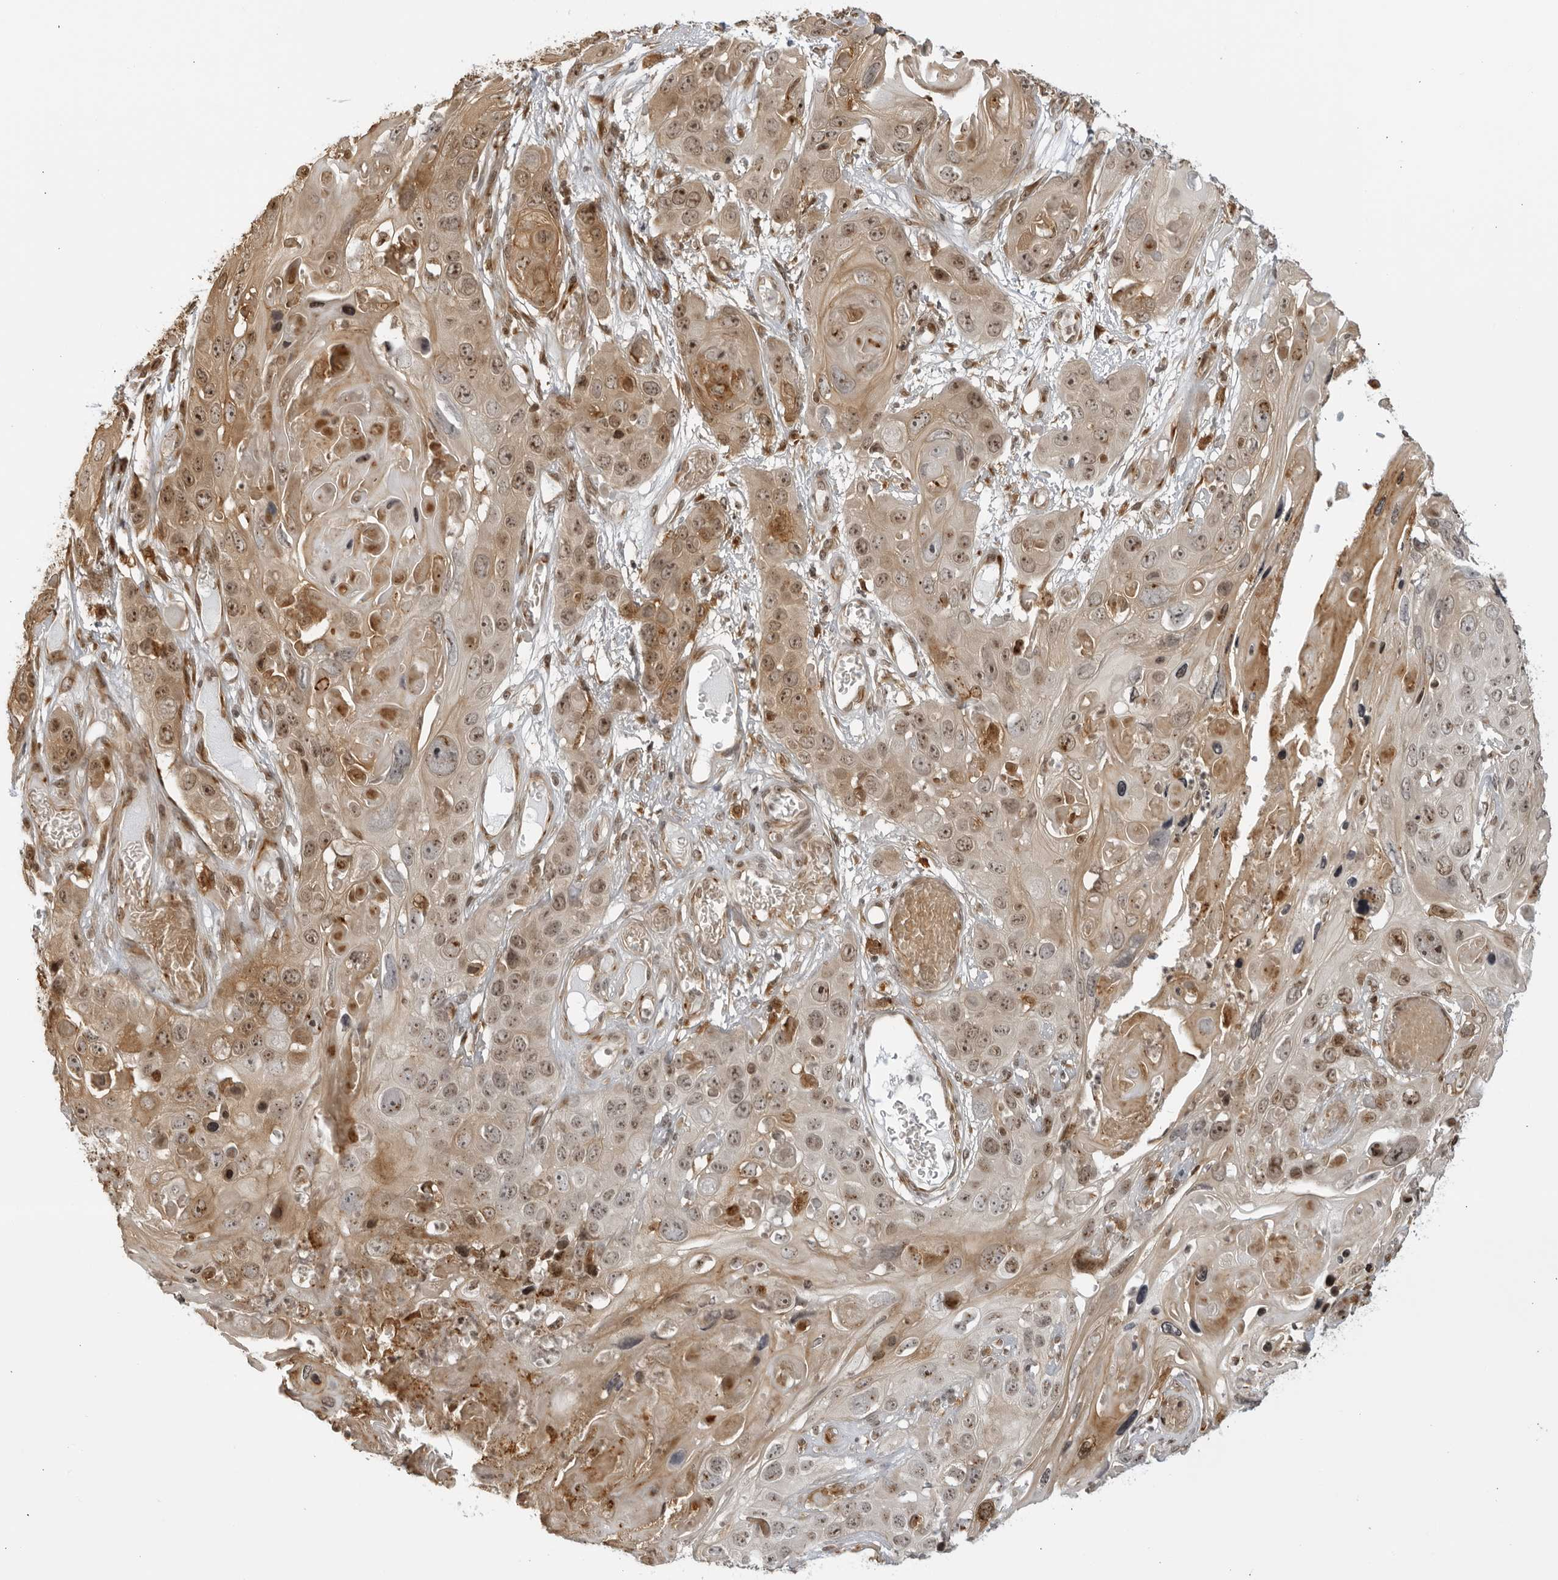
{"staining": {"intensity": "moderate", "quantity": ">75%", "location": "cytoplasmic/membranous,nuclear"}, "tissue": "skin cancer", "cell_type": "Tumor cells", "image_type": "cancer", "snomed": [{"axis": "morphology", "description": "Squamous cell carcinoma, NOS"}, {"axis": "topography", "description": "Skin"}], "caption": "A brown stain labels moderate cytoplasmic/membranous and nuclear positivity of a protein in skin squamous cell carcinoma tumor cells. Using DAB (3,3'-diaminobenzidine) (brown) and hematoxylin (blue) stains, captured at high magnification using brightfield microscopy.", "gene": "TCF21", "patient": {"sex": "male", "age": 55}}